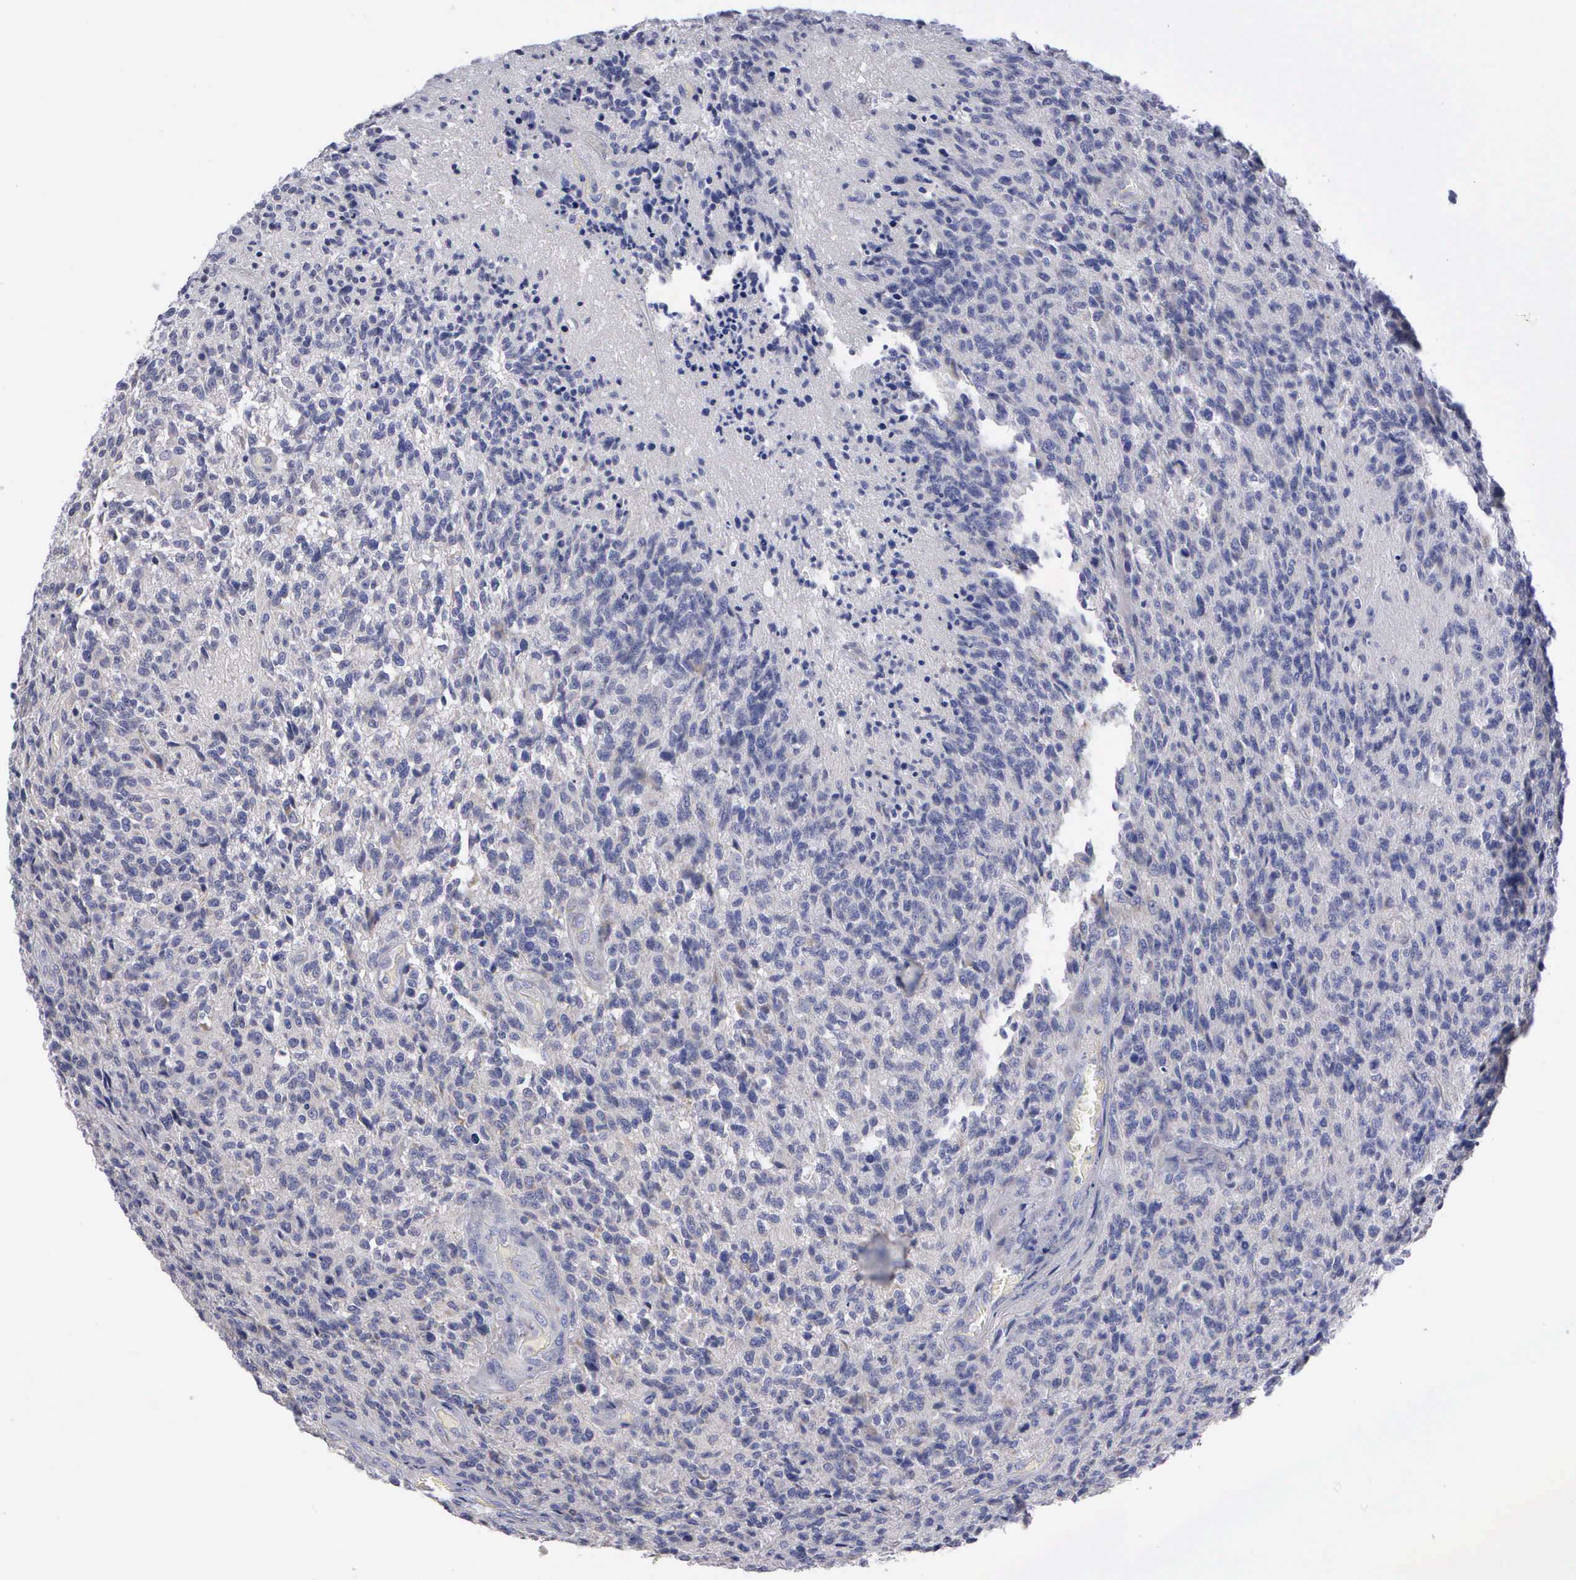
{"staining": {"intensity": "negative", "quantity": "none", "location": "none"}, "tissue": "glioma", "cell_type": "Tumor cells", "image_type": "cancer", "snomed": [{"axis": "morphology", "description": "Glioma, malignant, High grade"}, {"axis": "topography", "description": "Brain"}], "caption": "The image shows no staining of tumor cells in malignant glioma (high-grade).", "gene": "APOOL", "patient": {"sex": "male", "age": 36}}